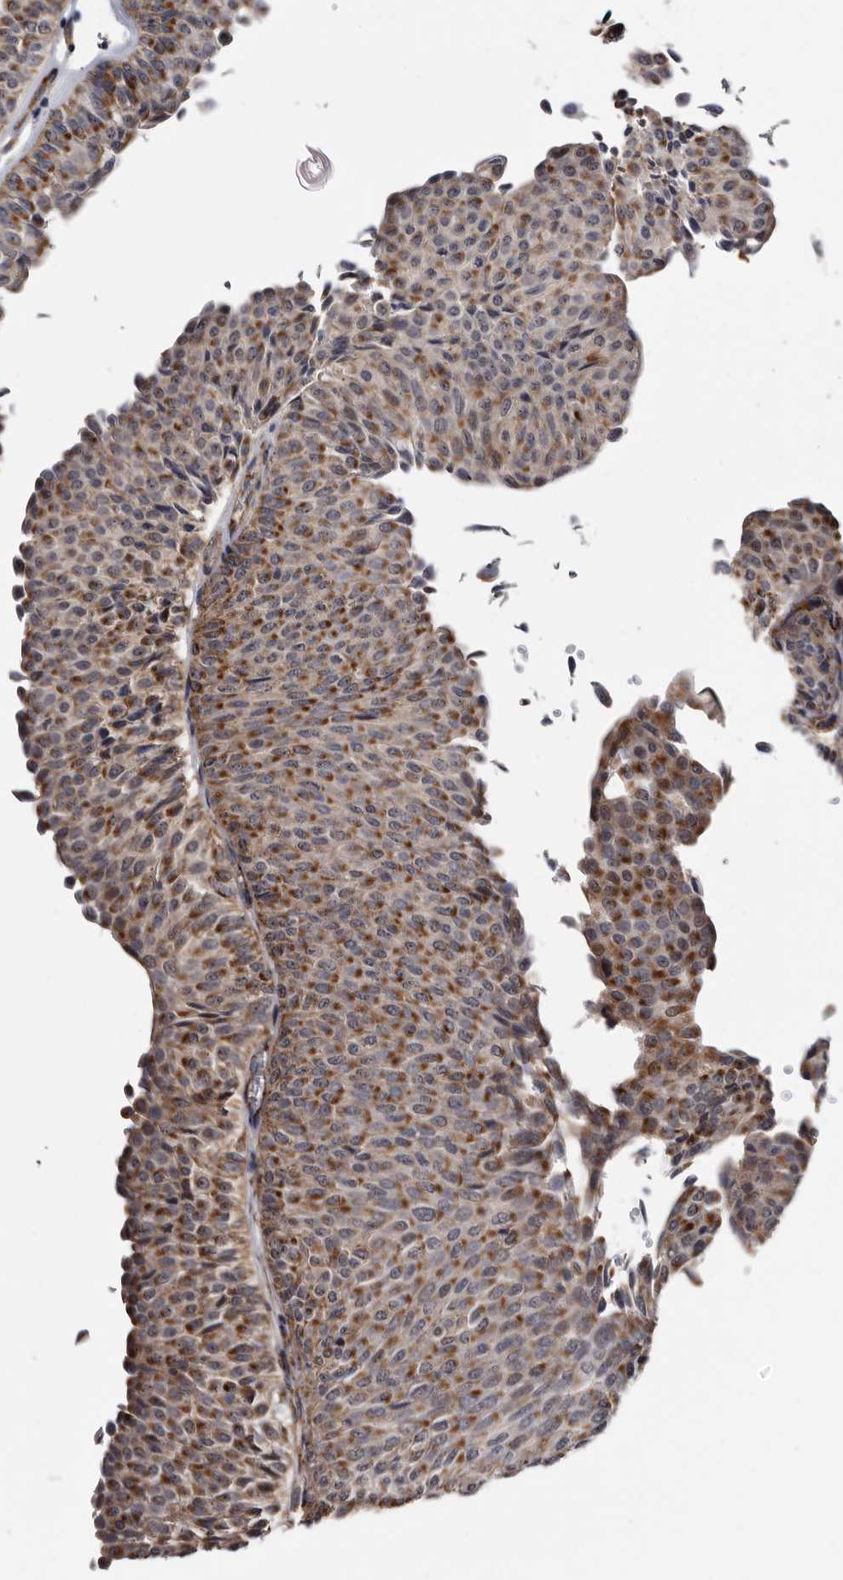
{"staining": {"intensity": "moderate", "quantity": ">75%", "location": "cytoplasmic/membranous"}, "tissue": "urothelial cancer", "cell_type": "Tumor cells", "image_type": "cancer", "snomed": [{"axis": "morphology", "description": "Urothelial carcinoma, Low grade"}, {"axis": "topography", "description": "Urinary bladder"}], "caption": "Protein expression analysis of urothelial cancer displays moderate cytoplasmic/membranous staining in approximately >75% of tumor cells.", "gene": "ARMCX2", "patient": {"sex": "male", "age": 78}}